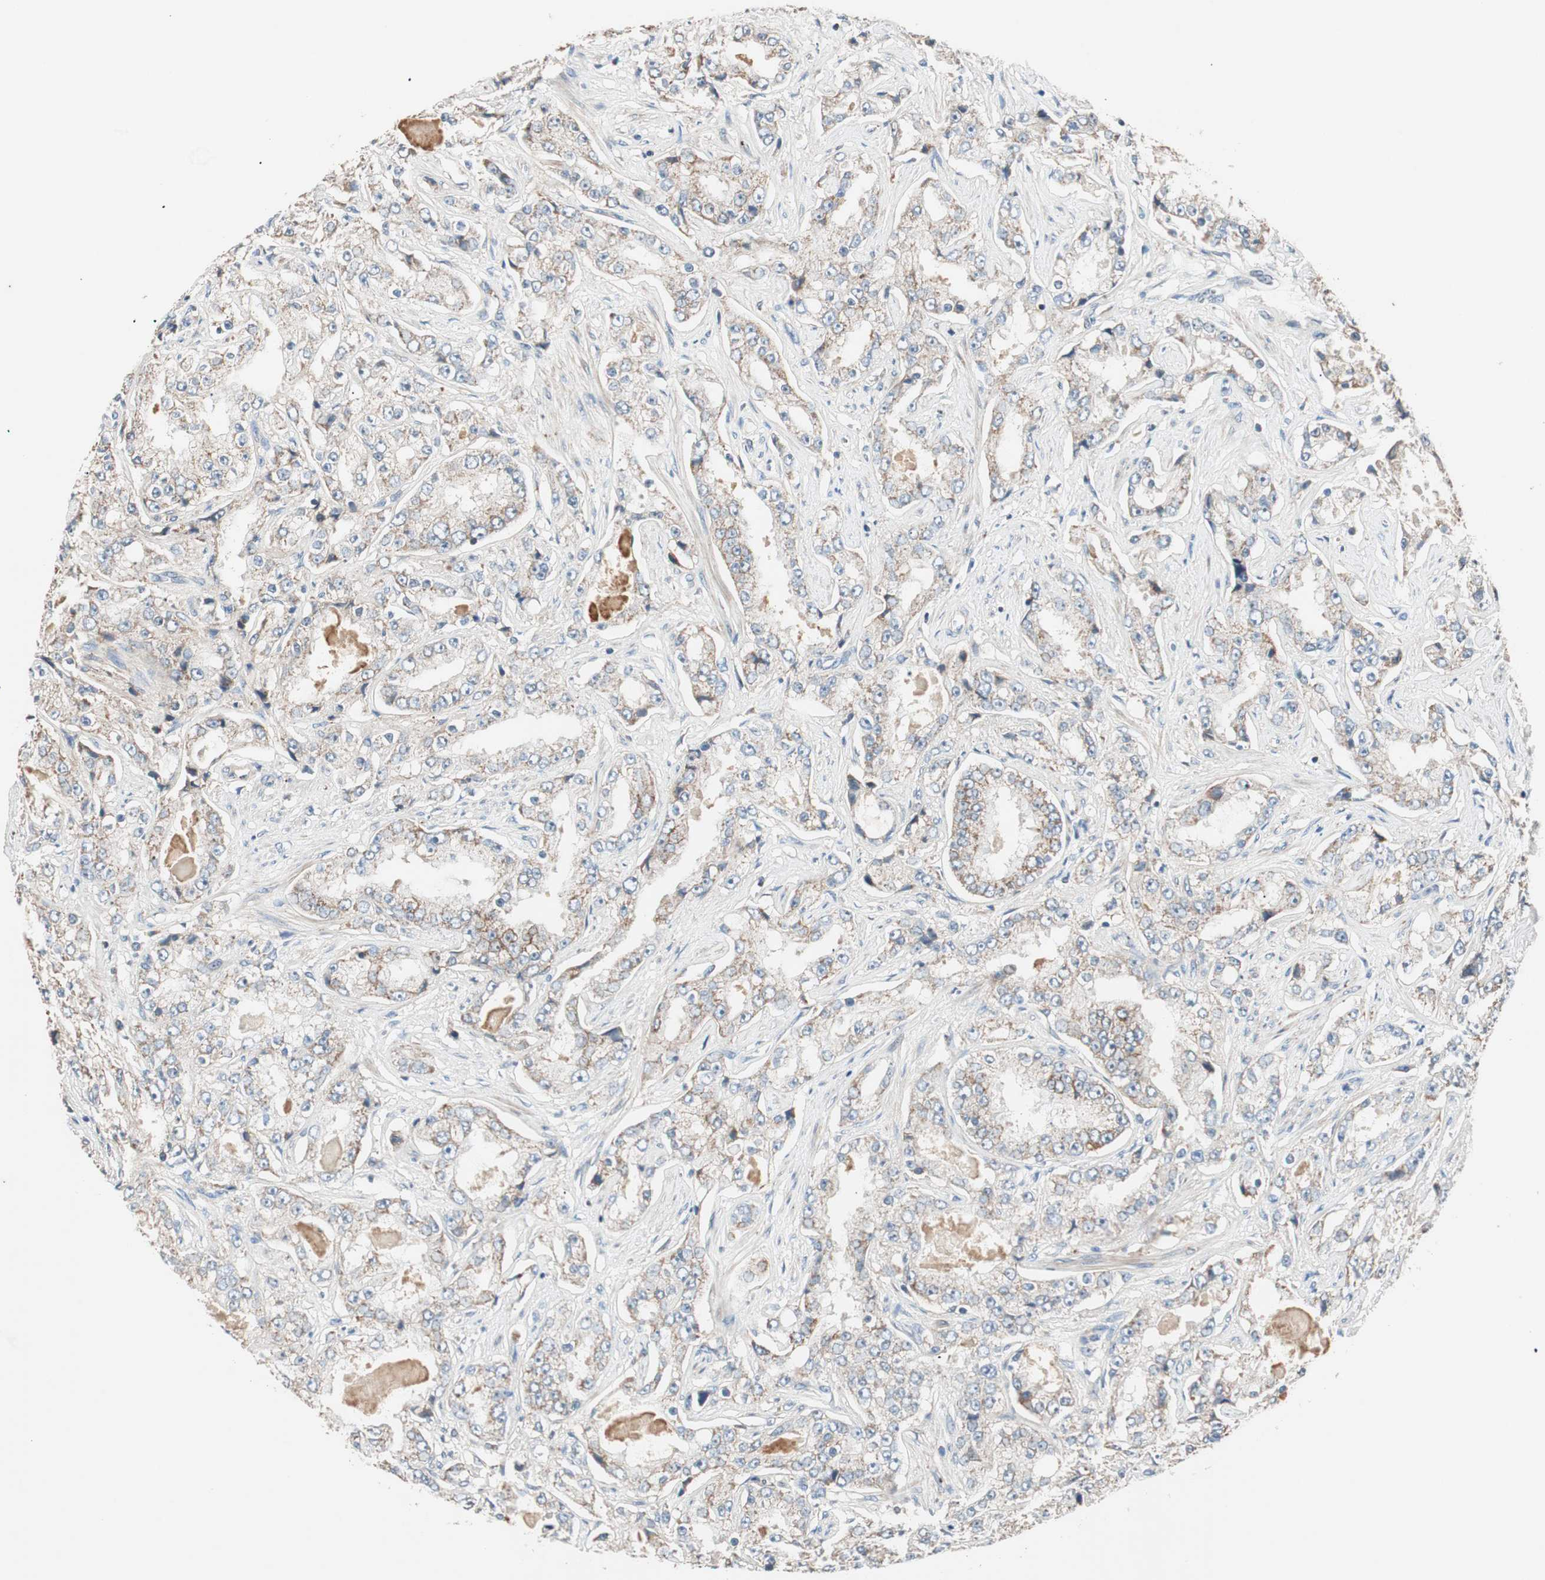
{"staining": {"intensity": "weak", "quantity": "25%-75%", "location": "cytoplasmic/membranous"}, "tissue": "prostate cancer", "cell_type": "Tumor cells", "image_type": "cancer", "snomed": [{"axis": "morphology", "description": "Adenocarcinoma, High grade"}, {"axis": "topography", "description": "Prostate"}], "caption": "Immunohistochemical staining of prostate cancer (adenocarcinoma (high-grade)) displays low levels of weak cytoplasmic/membranous expression in approximately 25%-75% of tumor cells.", "gene": "HPN", "patient": {"sex": "male", "age": 73}}